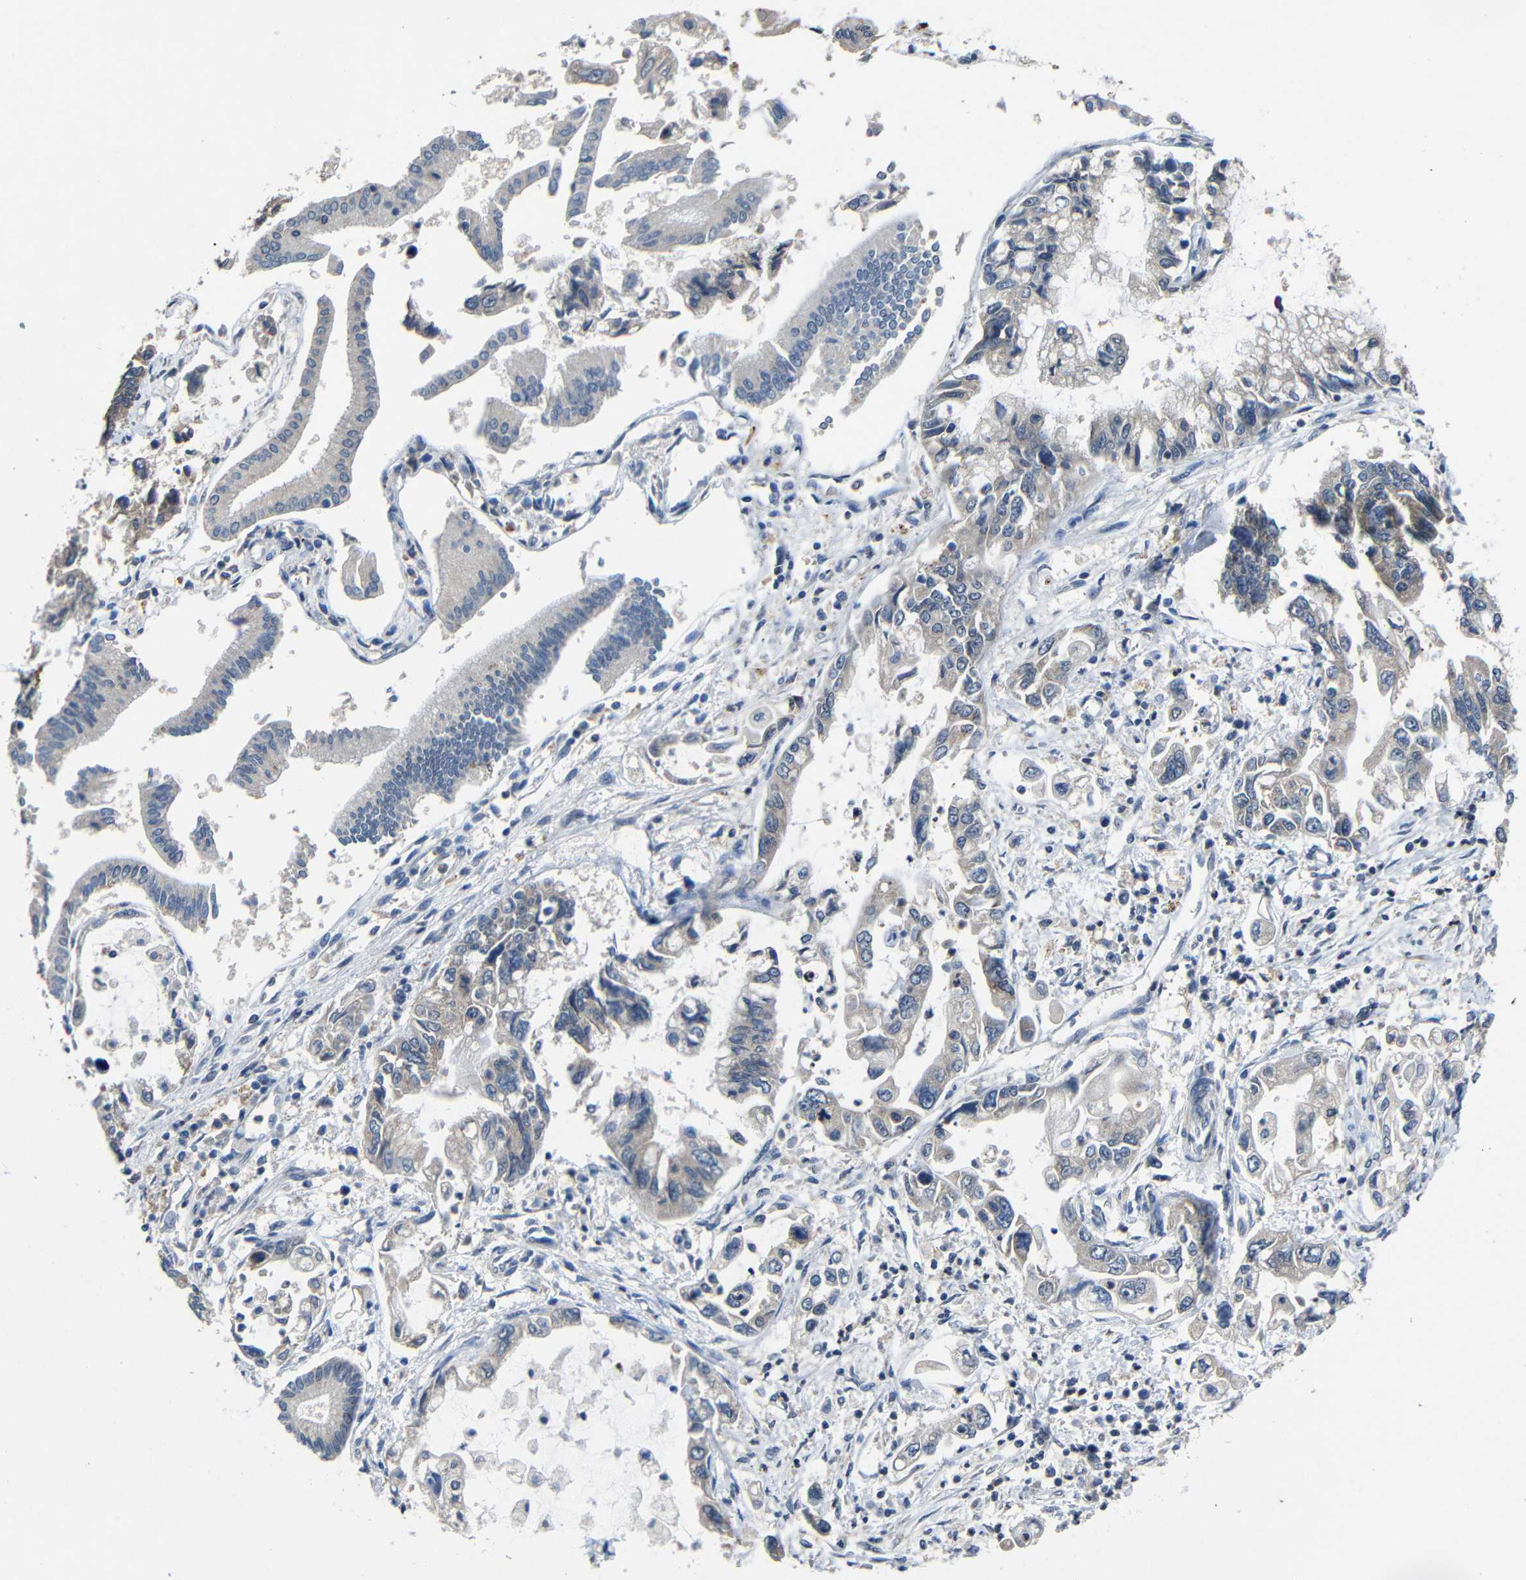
{"staining": {"intensity": "weak", "quantity": "<25%", "location": "cytoplasmic/membranous"}, "tissue": "pancreatic cancer", "cell_type": "Tumor cells", "image_type": "cancer", "snomed": [{"axis": "morphology", "description": "Adenocarcinoma, NOS"}, {"axis": "topography", "description": "Pancreas"}], "caption": "The histopathology image reveals no staining of tumor cells in pancreatic cancer.", "gene": "C6orf89", "patient": {"sex": "male", "age": 56}}